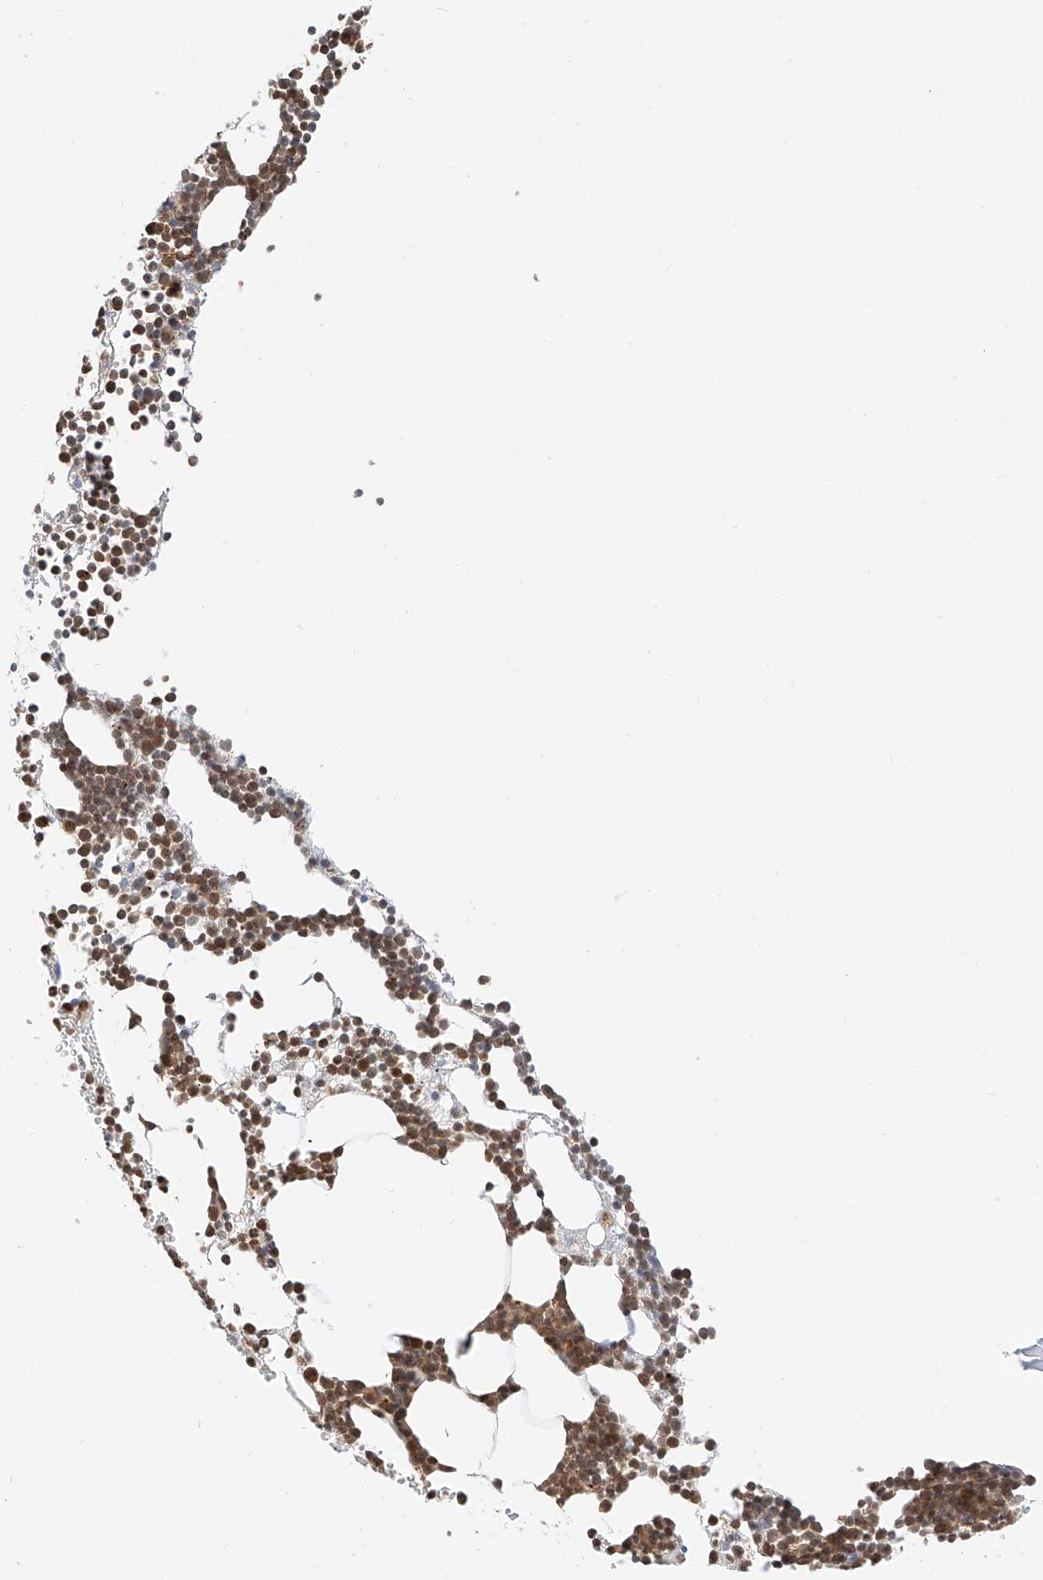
{"staining": {"intensity": "moderate", "quantity": ">75%", "location": "cytoplasmic/membranous,nuclear"}, "tissue": "bone marrow", "cell_type": "Hematopoietic cells", "image_type": "normal", "snomed": [{"axis": "morphology", "description": "Normal tissue, NOS"}, {"axis": "topography", "description": "Bone marrow"}], "caption": "The photomicrograph exhibits staining of benign bone marrow, revealing moderate cytoplasmic/membranous,nuclear protein staining (brown color) within hematopoietic cells. (DAB IHC, brown staining for protein, blue staining for nuclei).", "gene": "EIF4H", "patient": {"sex": "female", "age": 67}}